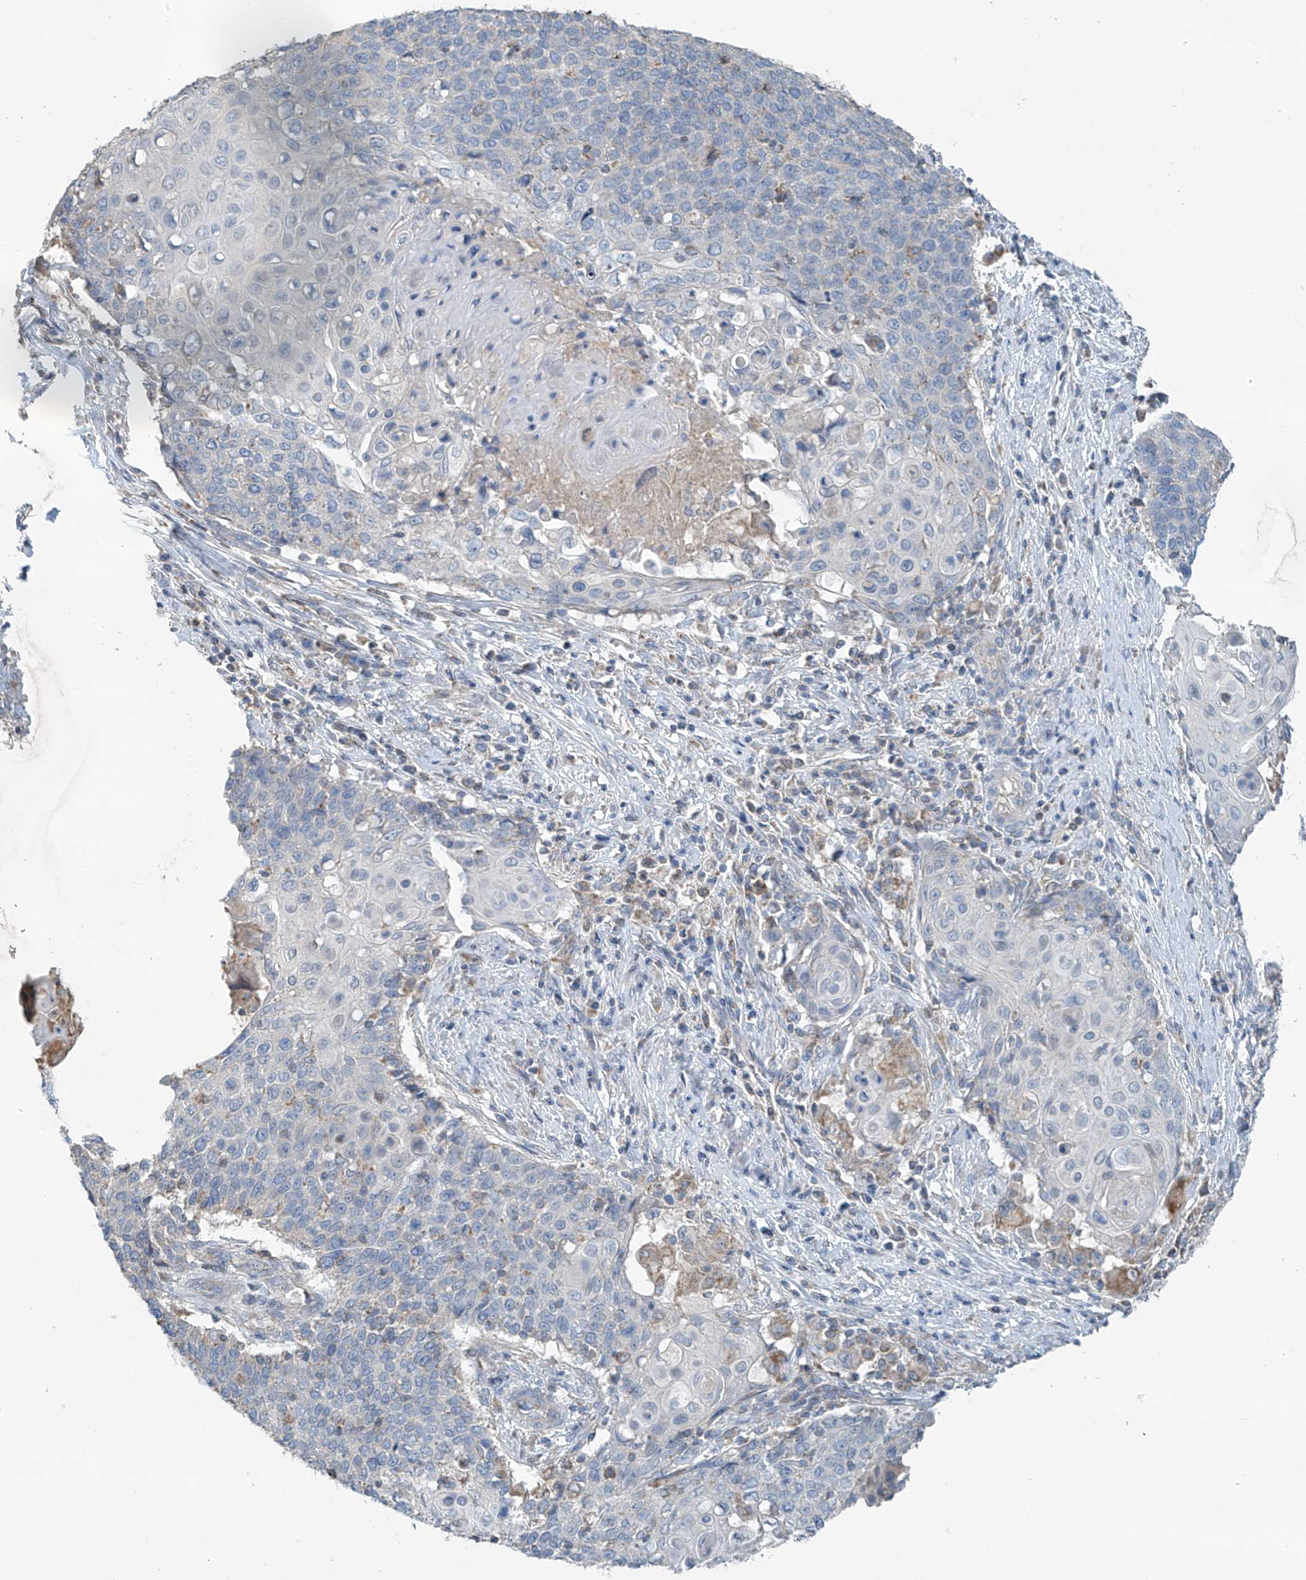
{"staining": {"intensity": "negative", "quantity": "none", "location": "none"}, "tissue": "cervical cancer", "cell_type": "Tumor cells", "image_type": "cancer", "snomed": [{"axis": "morphology", "description": "Squamous cell carcinoma, NOS"}, {"axis": "topography", "description": "Cervix"}], "caption": "Squamous cell carcinoma (cervical) was stained to show a protein in brown. There is no significant positivity in tumor cells.", "gene": "SYN3", "patient": {"sex": "female", "age": 39}}